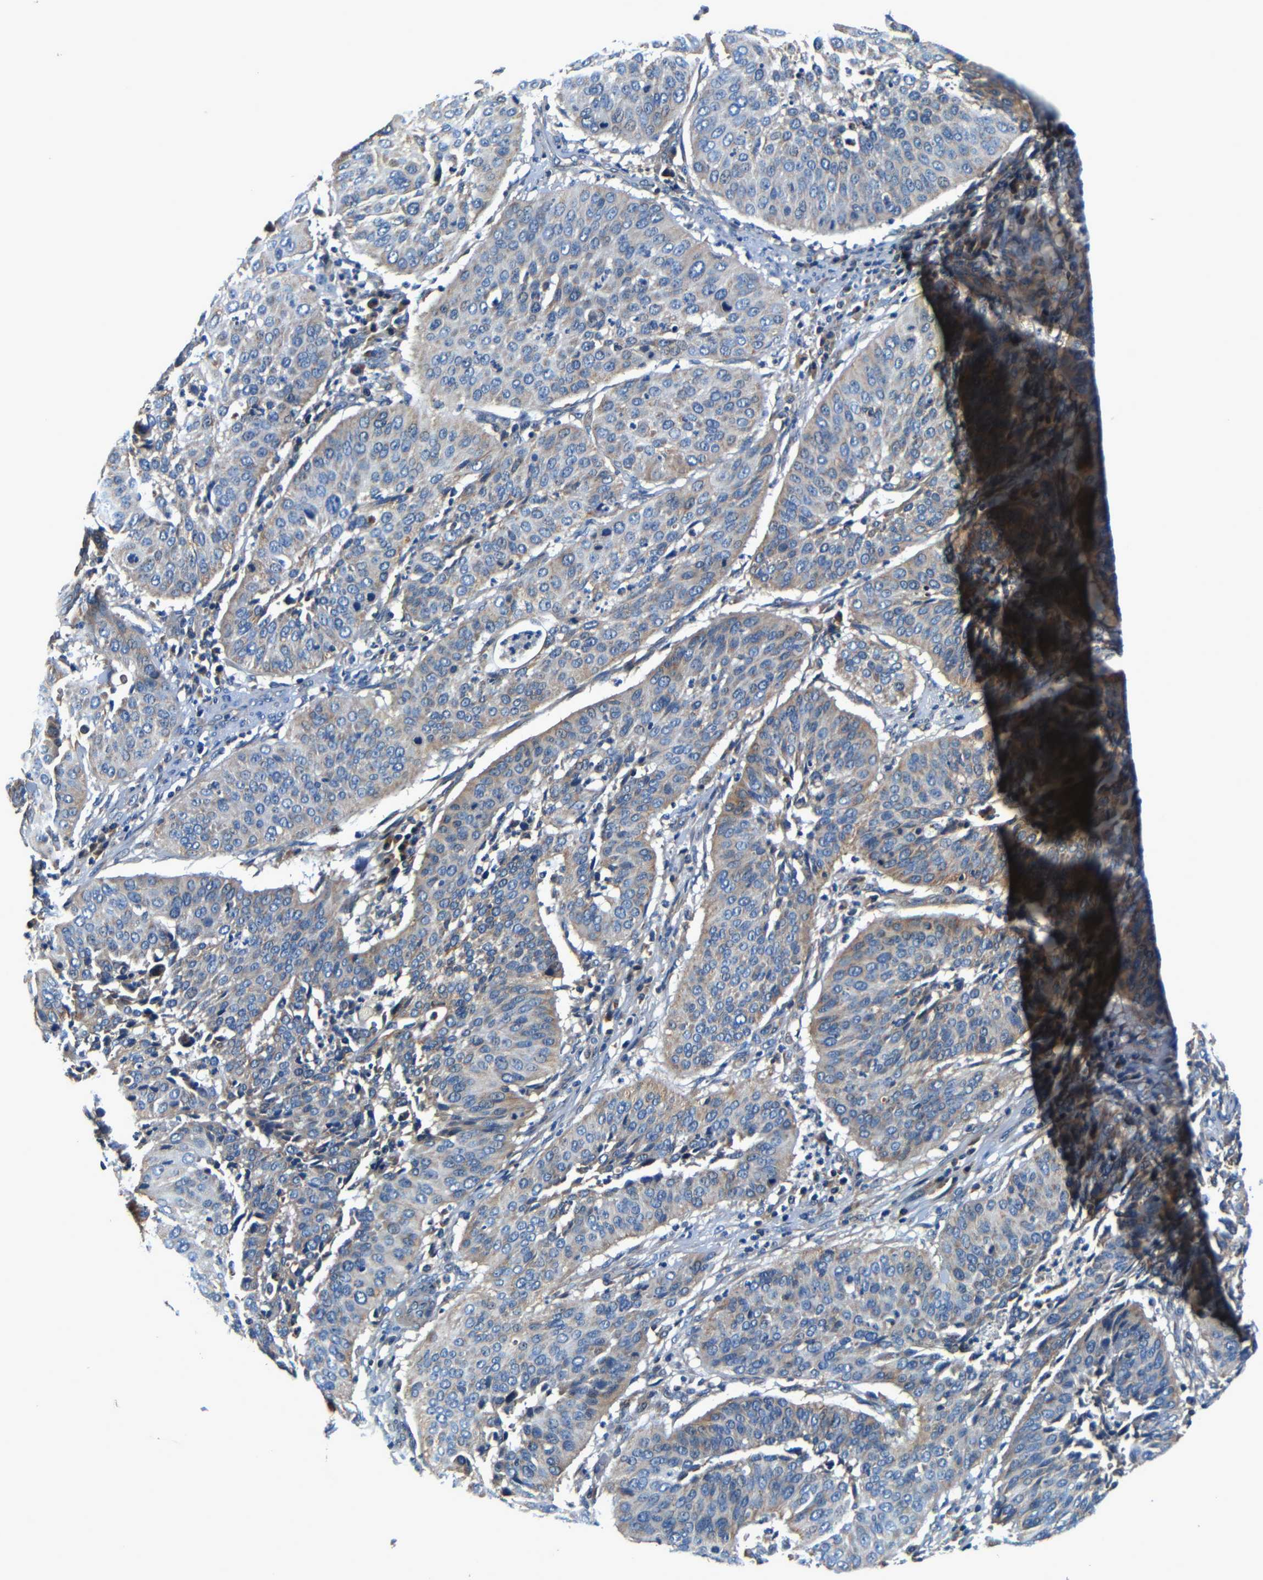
{"staining": {"intensity": "weak", "quantity": "<25%", "location": "cytoplasmic/membranous"}, "tissue": "cervical cancer", "cell_type": "Tumor cells", "image_type": "cancer", "snomed": [{"axis": "morphology", "description": "Normal tissue, NOS"}, {"axis": "morphology", "description": "Squamous cell carcinoma, NOS"}, {"axis": "topography", "description": "Cervix"}], "caption": "IHC of human cervical cancer displays no positivity in tumor cells.", "gene": "MTX1", "patient": {"sex": "female", "age": 39}}